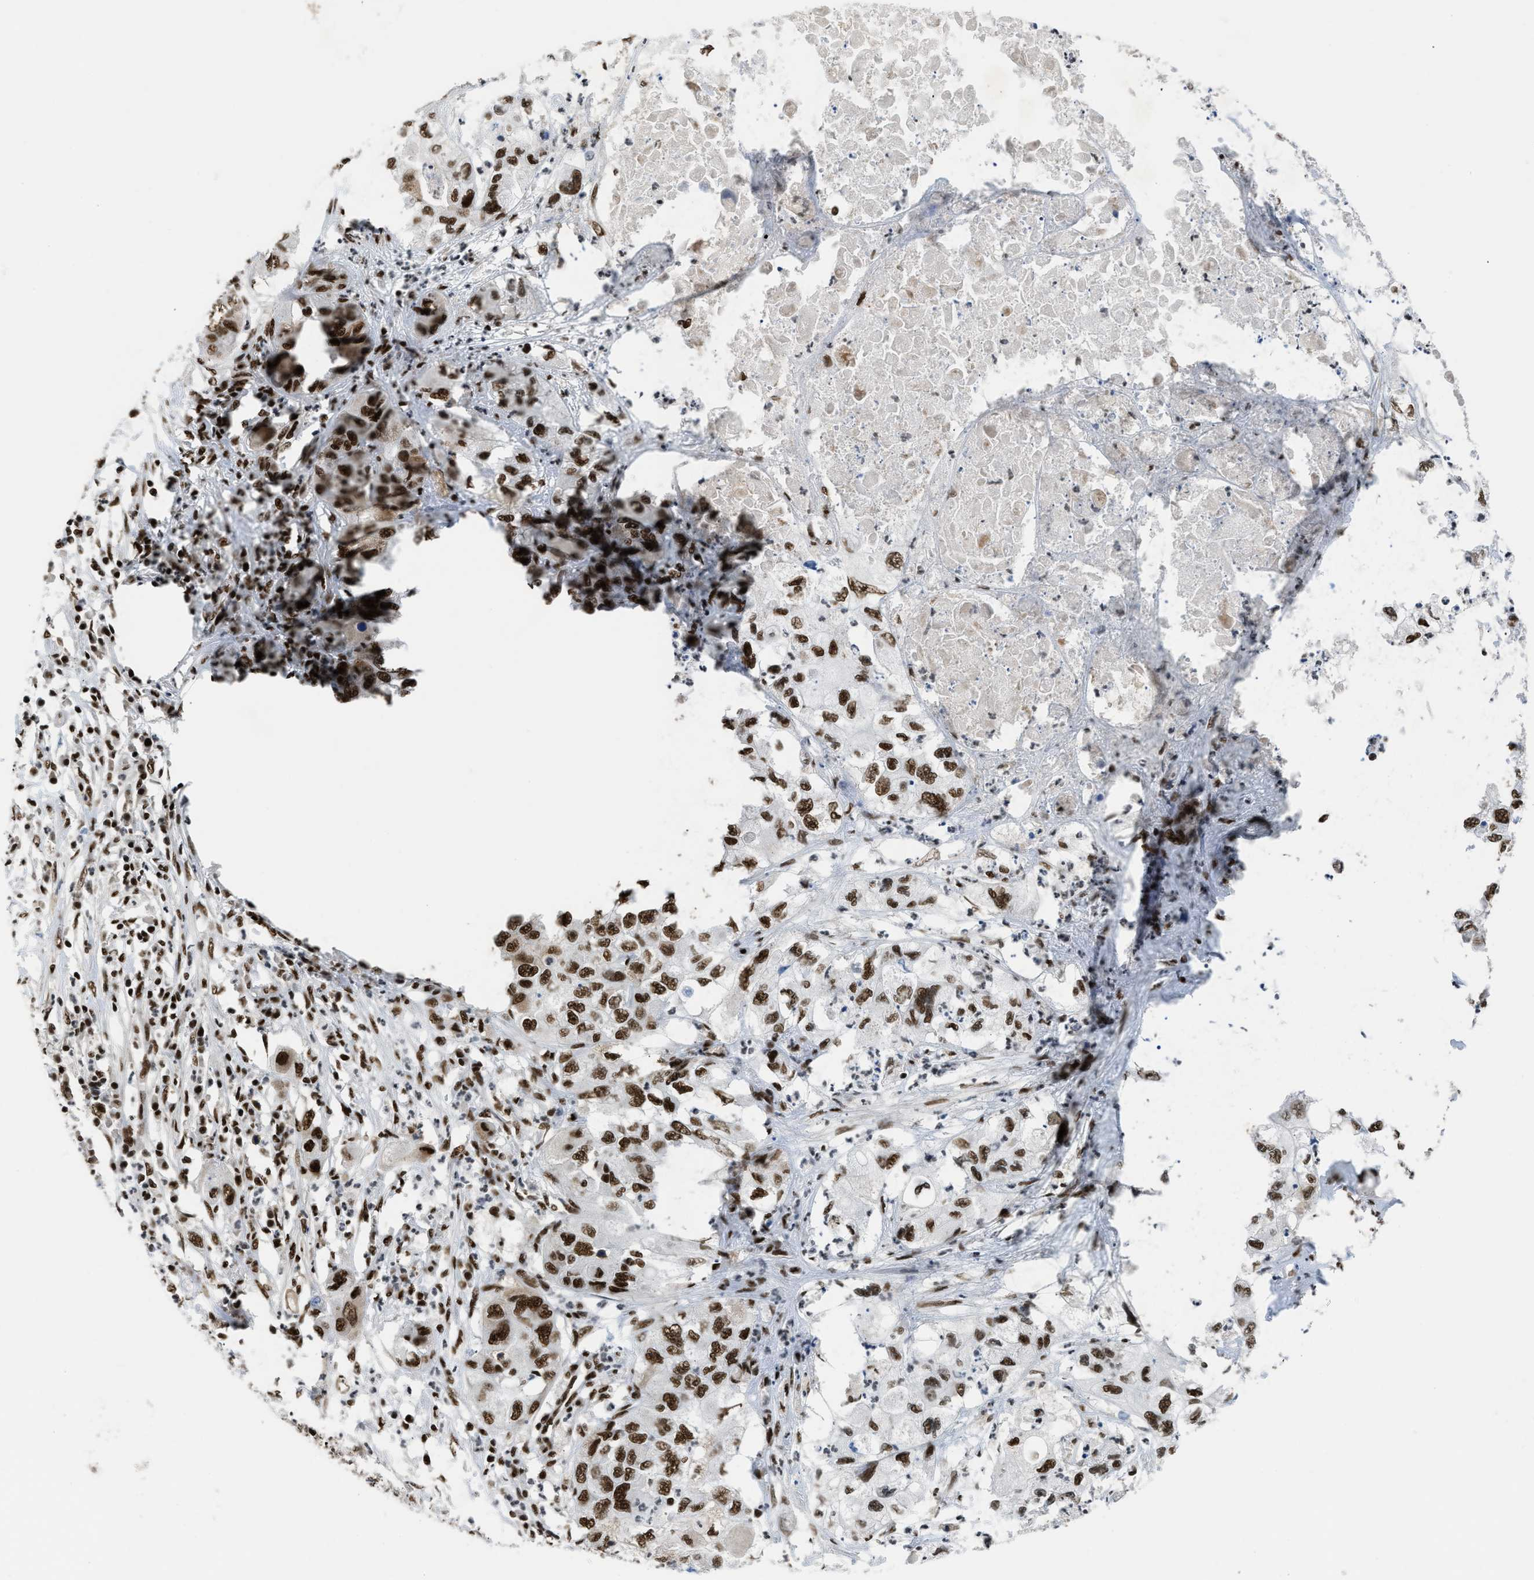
{"staining": {"intensity": "strong", "quantity": ">75%", "location": "nuclear"}, "tissue": "pancreatic cancer", "cell_type": "Tumor cells", "image_type": "cancer", "snomed": [{"axis": "morphology", "description": "Adenocarcinoma, NOS"}, {"axis": "topography", "description": "Pancreas"}], "caption": "A photomicrograph of pancreatic cancer (adenocarcinoma) stained for a protein shows strong nuclear brown staining in tumor cells. (DAB IHC, brown staining for protein, blue staining for nuclei).", "gene": "SCAF4", "patient": {"sex": "female", "age": 78}}